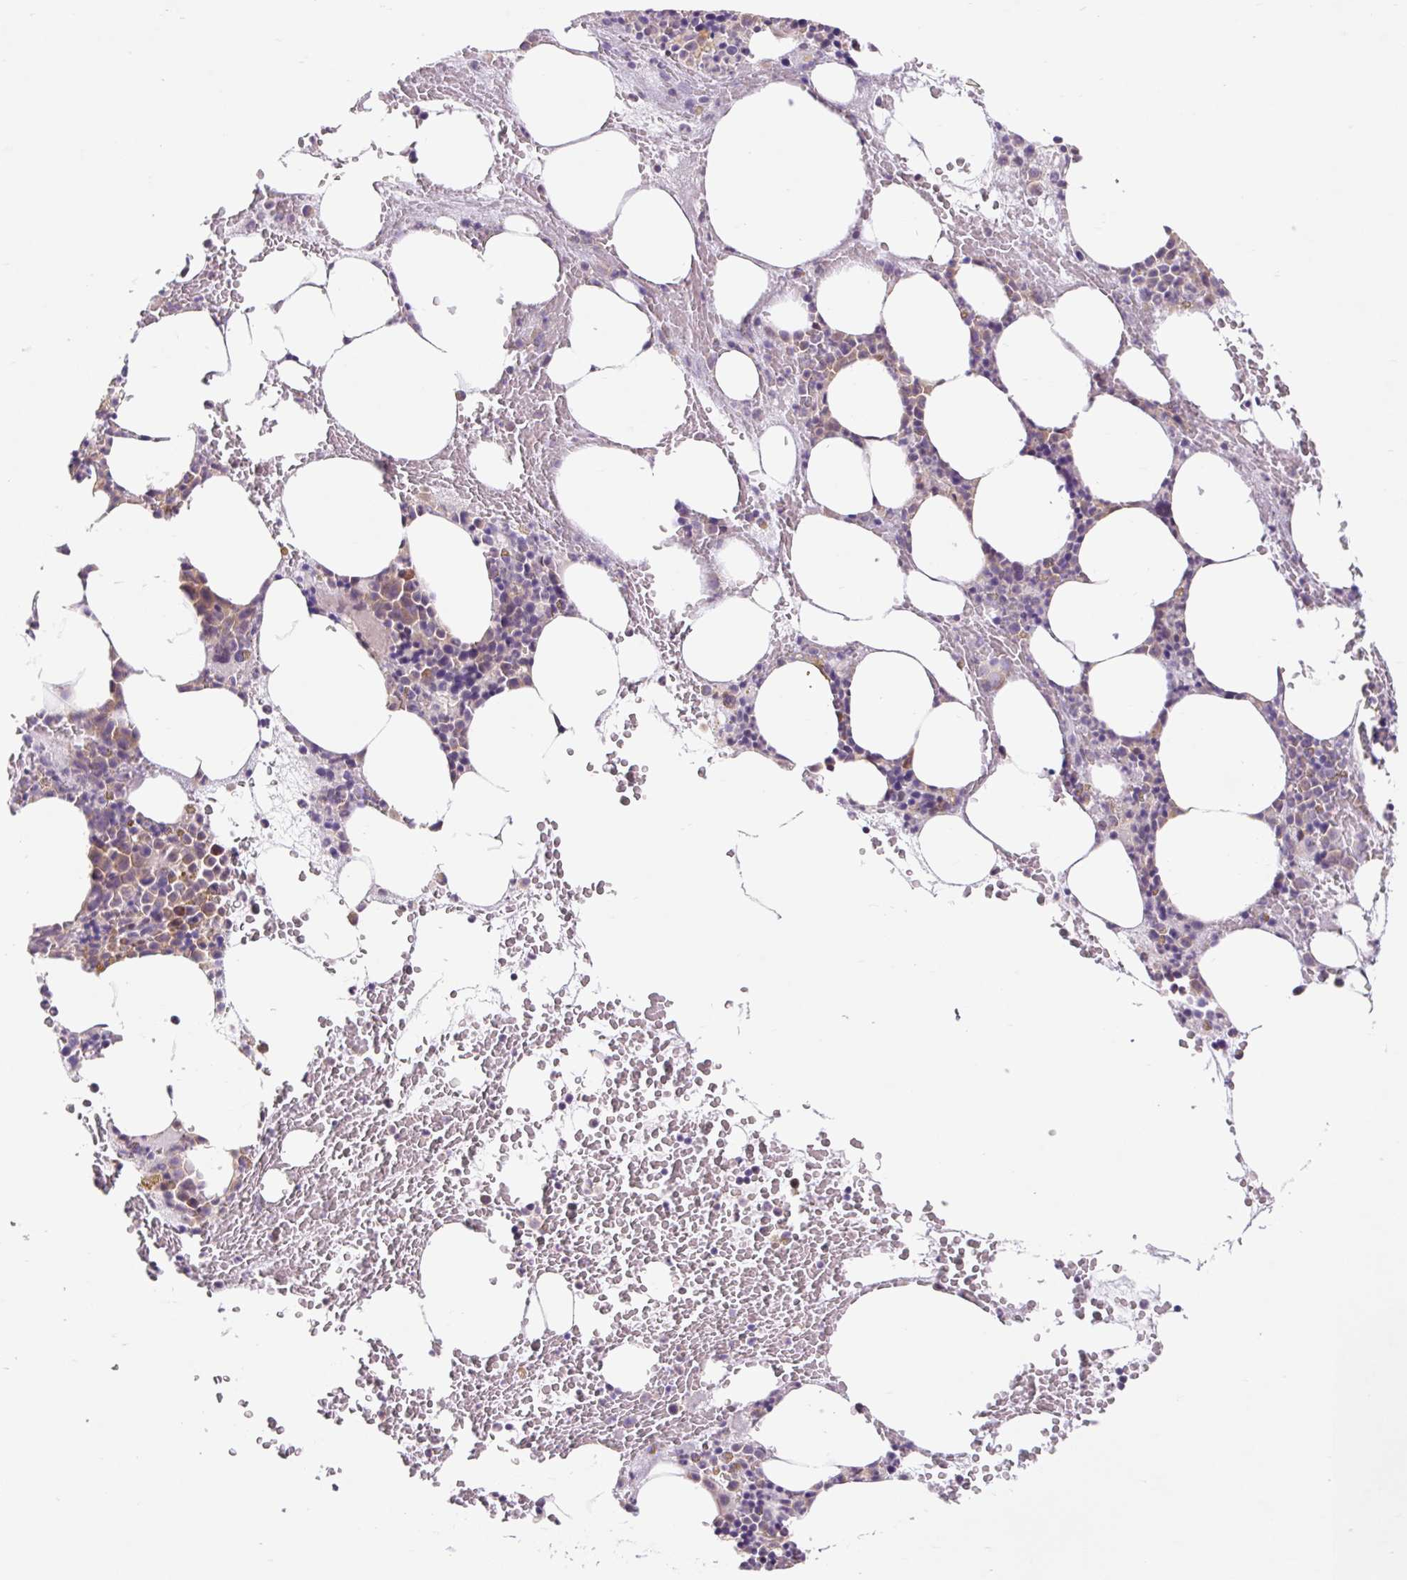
{"staining": {"intensity": "weak", "quantity": "<25%", "location": "cytoplasmic/membranous"}, "tissue": "bone marrow", "cell_type": "Hematopoietic cells", "image_type": "normal", "snomed": [{"axis": "morphology", "description": "Normal tissue, NOS"}, {"axis": "topography", "description": "Bone marrow"}], "caption": "Hematopoietic cells are negative for brown protein staining in normal bone marrow. The staining is performed using DAB brown chromogen with nuclei counter-stained in using hematoxylin.", "gene": "HFE", "patient": {"sex": "male", "age": 89}}